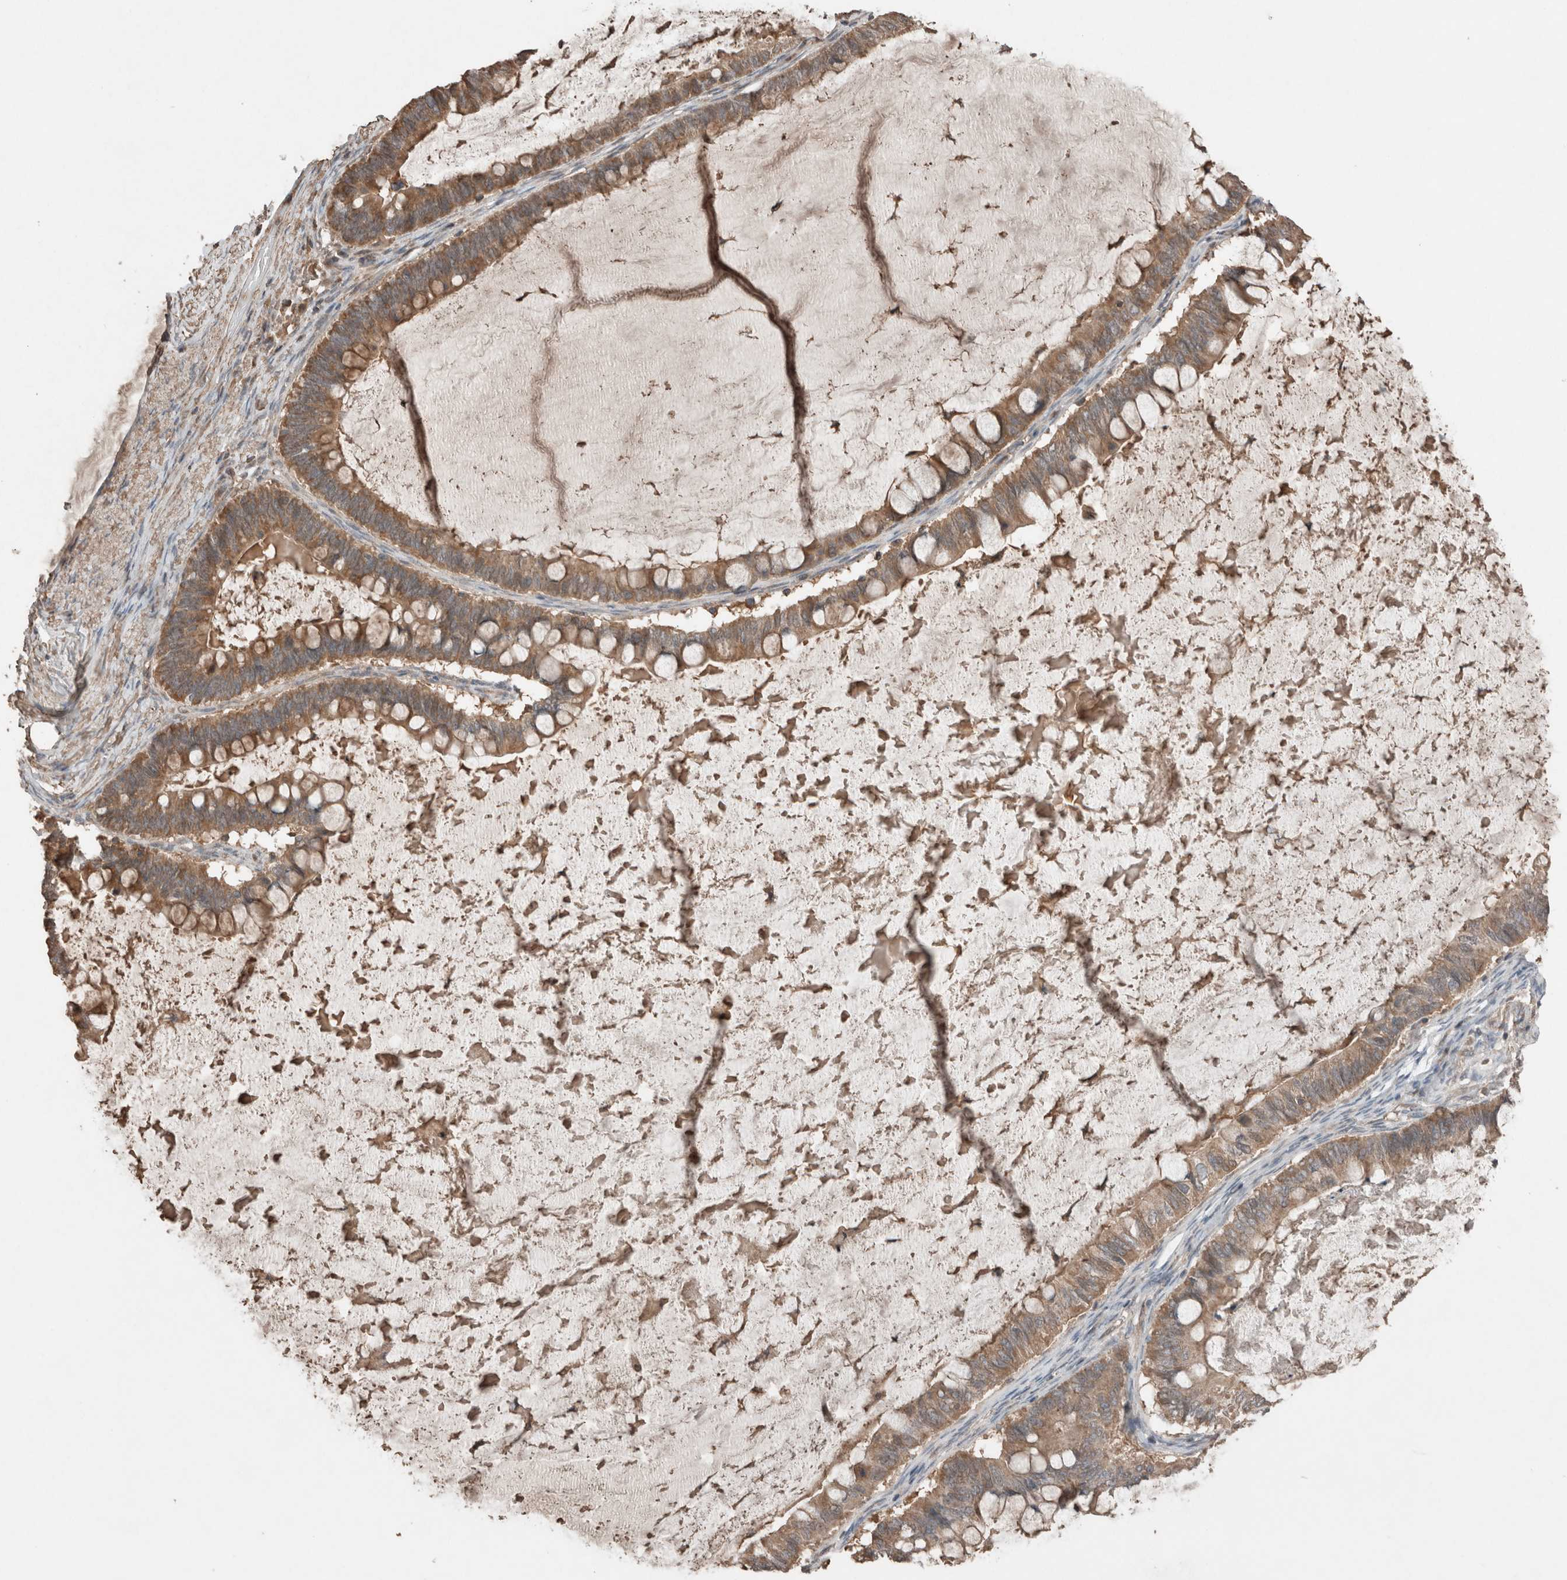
{"staining": {"intensity": "moderate", "quantity": ">75%", "location": "cytoplasmic/membranous"}, "tissue": "ovarian cancer", "cell_type": "Tumor cells", "image_type": "cancer", "snomed": [{"axis": "morphology", "description": "Cystadenocarcinoma, mucinous, NOS"}, {"axis": "topography", "description": "Ovary"}], "caption": "Ovarian cancer stained with a brown dye exhibits moderate cytoplasmic/membranous positive expression in approximately >75% of tumor cells.", "gene": "KLK14", "patient": {"sex": "female", "age": 61}}